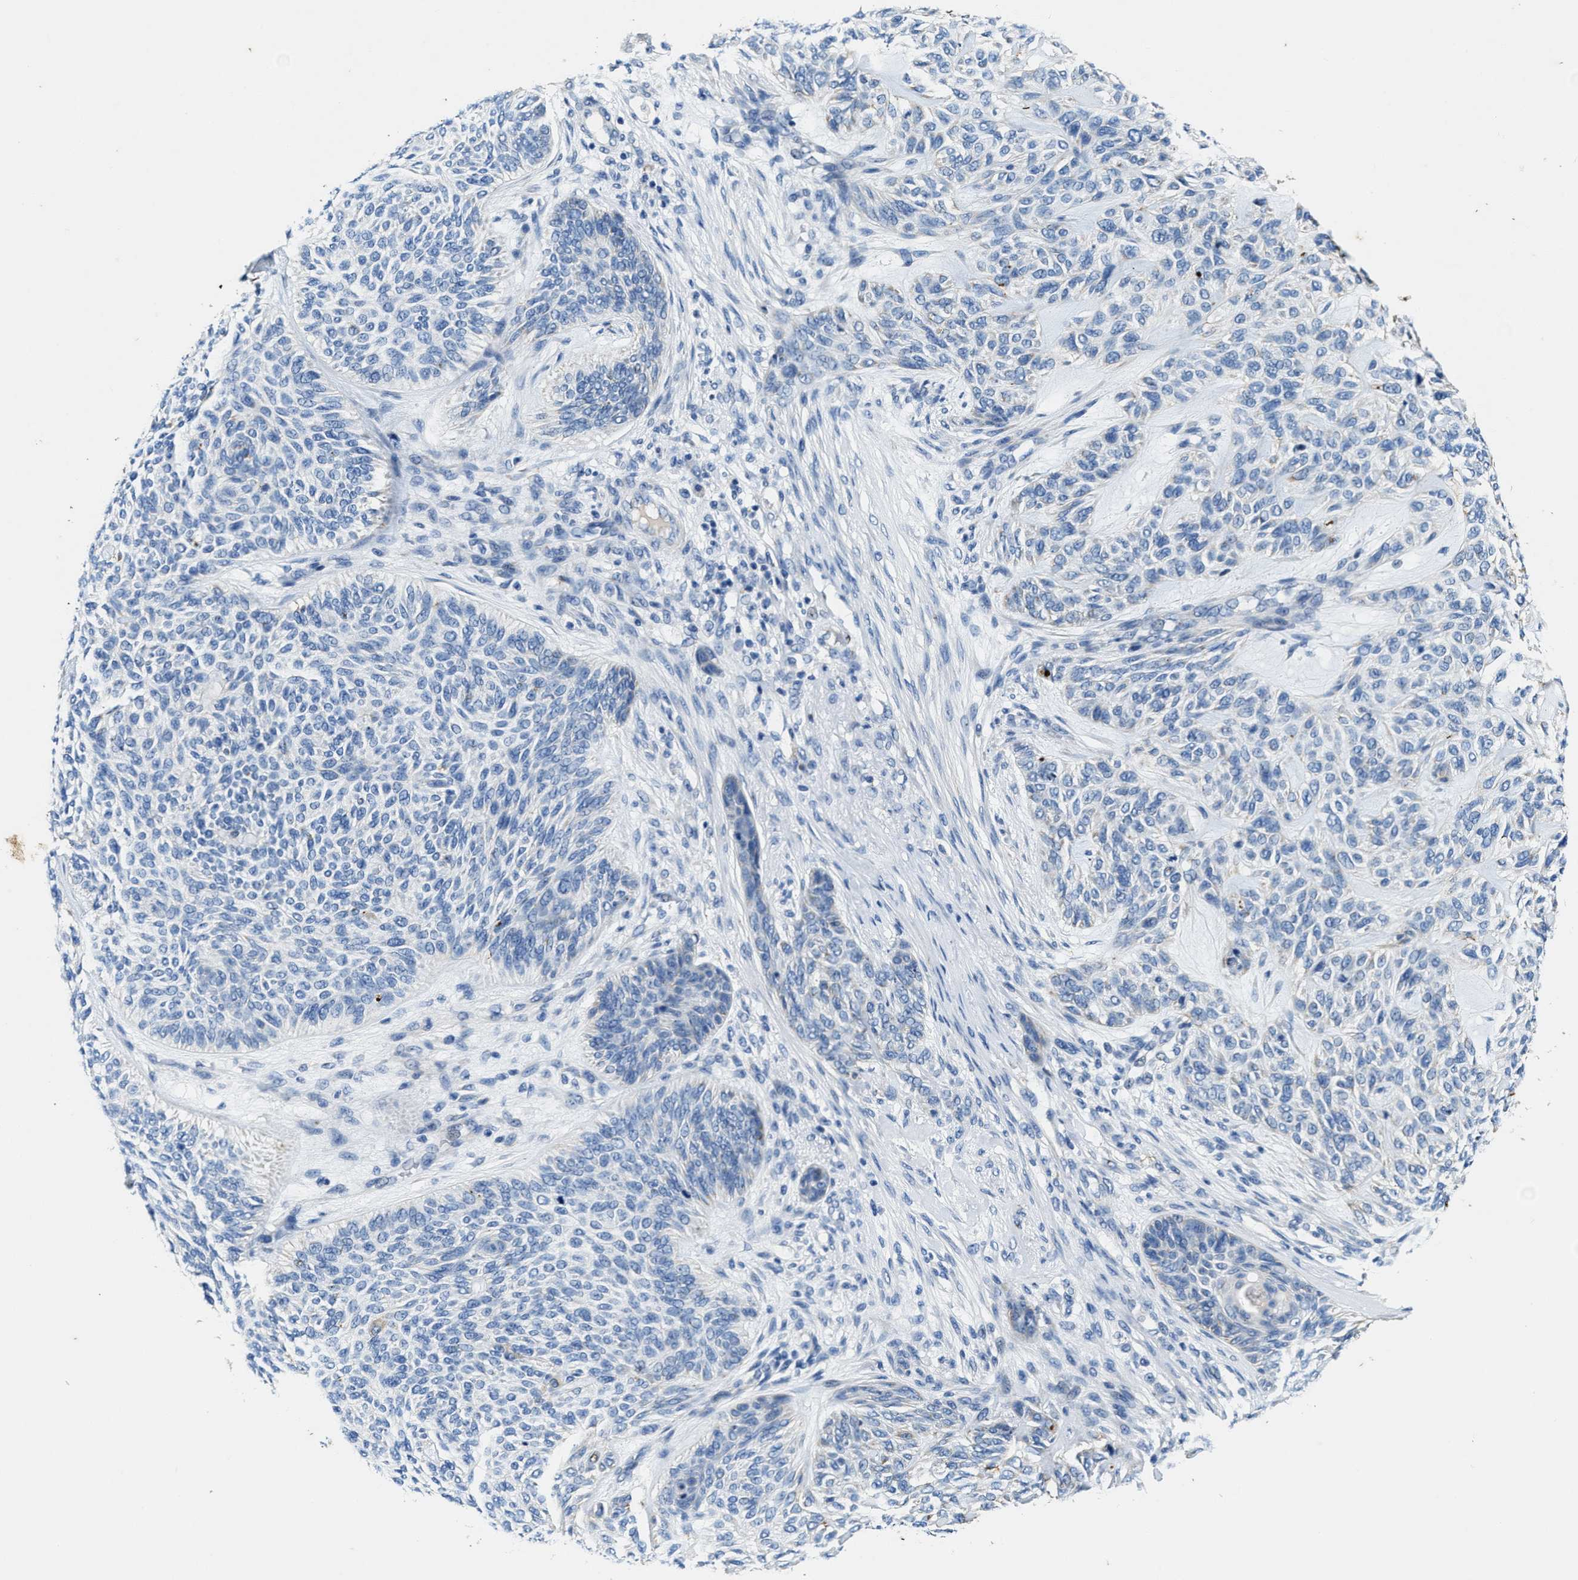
{"staining": {"intensity": "negative", "quantity": "none", "location": "none"}, "tissue": "skin cancer", "cell_type": "Tumor cells", "image_type": "cancer", "snomed": [{"axis": "morphology", "description": "Basal cell carcinoma"}, {"axis": "topography", "description": "Skin"}], "caption": "DAB immunohistochemical staining of skin cancer exhibits no significant positivity in tumor cells.", "gene": "SLC25A25", "patient": {"sex": "male", "age": 55}}